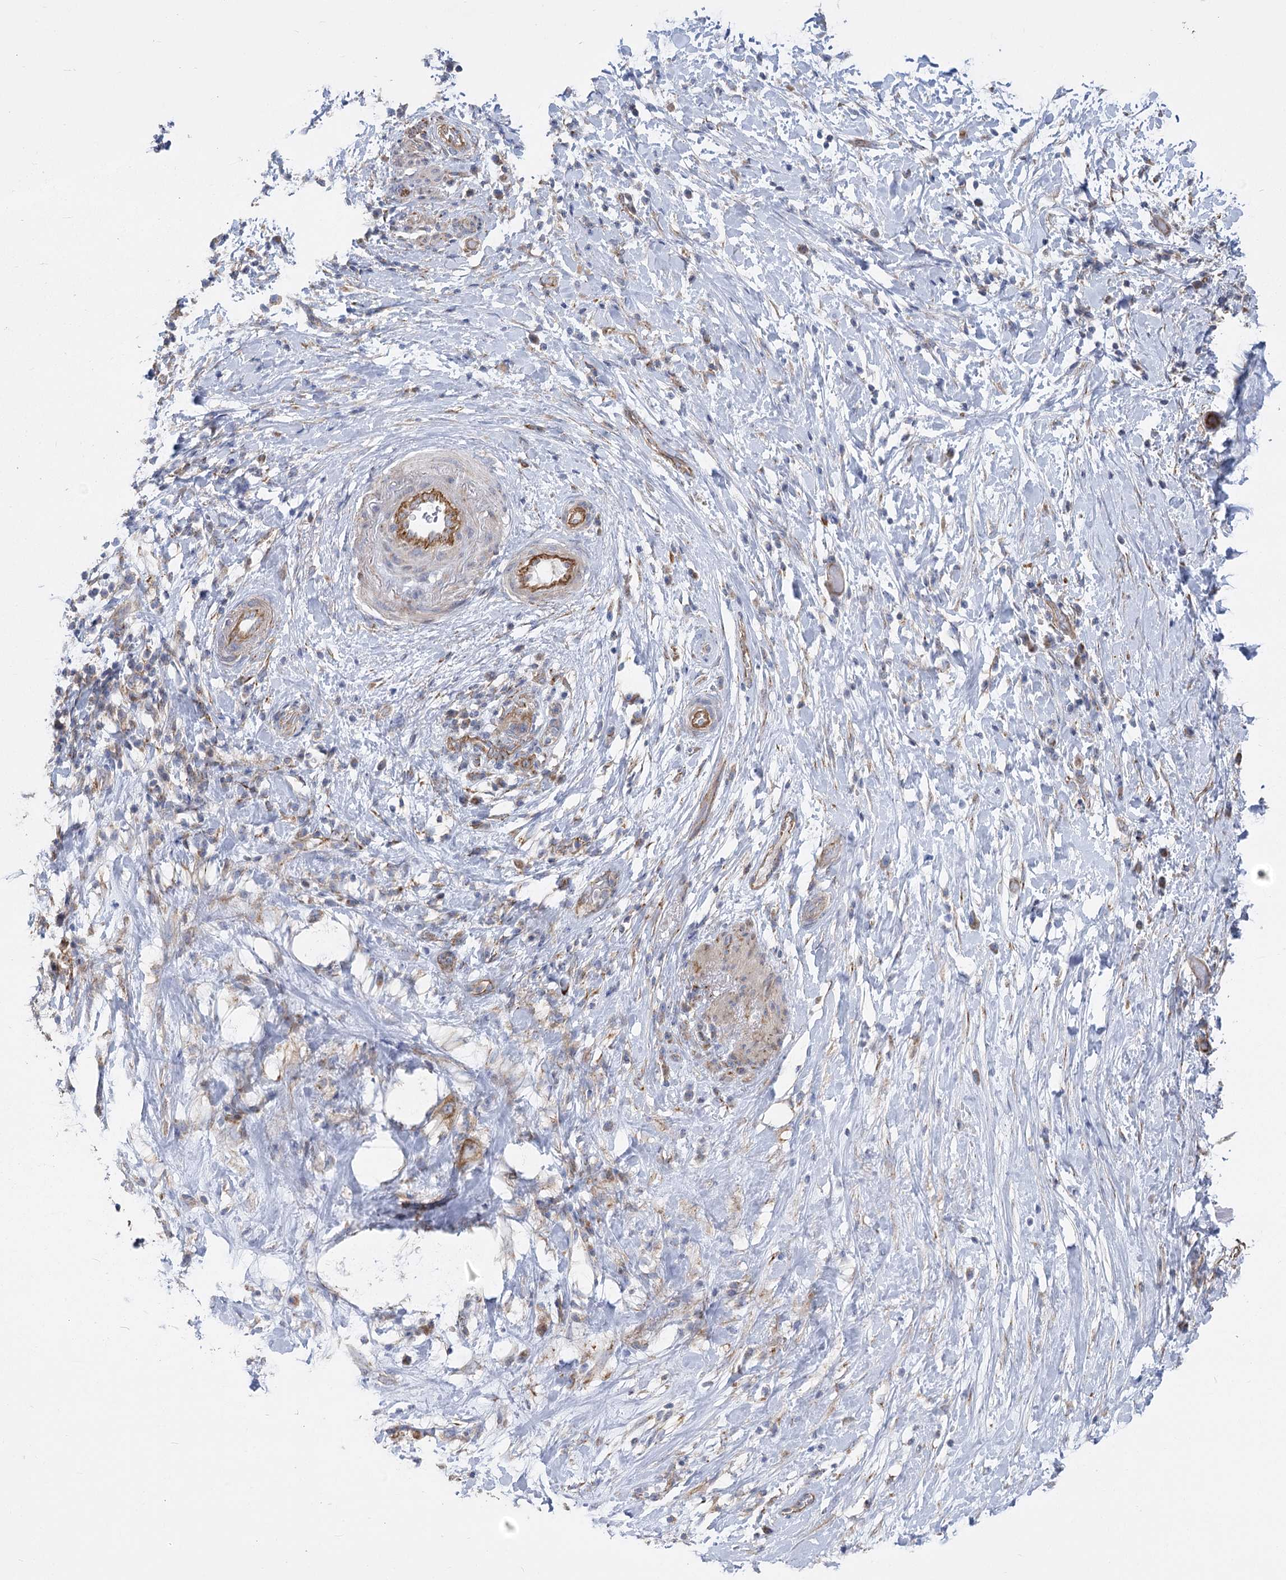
{"staining": {"intensity": "weak", "quantity": "<25%", "location": "cytoplasmic/membranous"}, "tissue": "pancreatic cancer", "cell_type": "Tumor cells", "image_type": "cancer", "snomed": [{"axis": "morphology", "description": "Adenocarcinoma, NOS"}, {"axis": "topography", "description": "Pancreas"}], "caption": "Human pancreatic adenocarcinoma stained for a protein using IHC reveals no expression in tumor cells.", "gene": "RMDN2", "patient": {"sex": "female", "age": 73}}